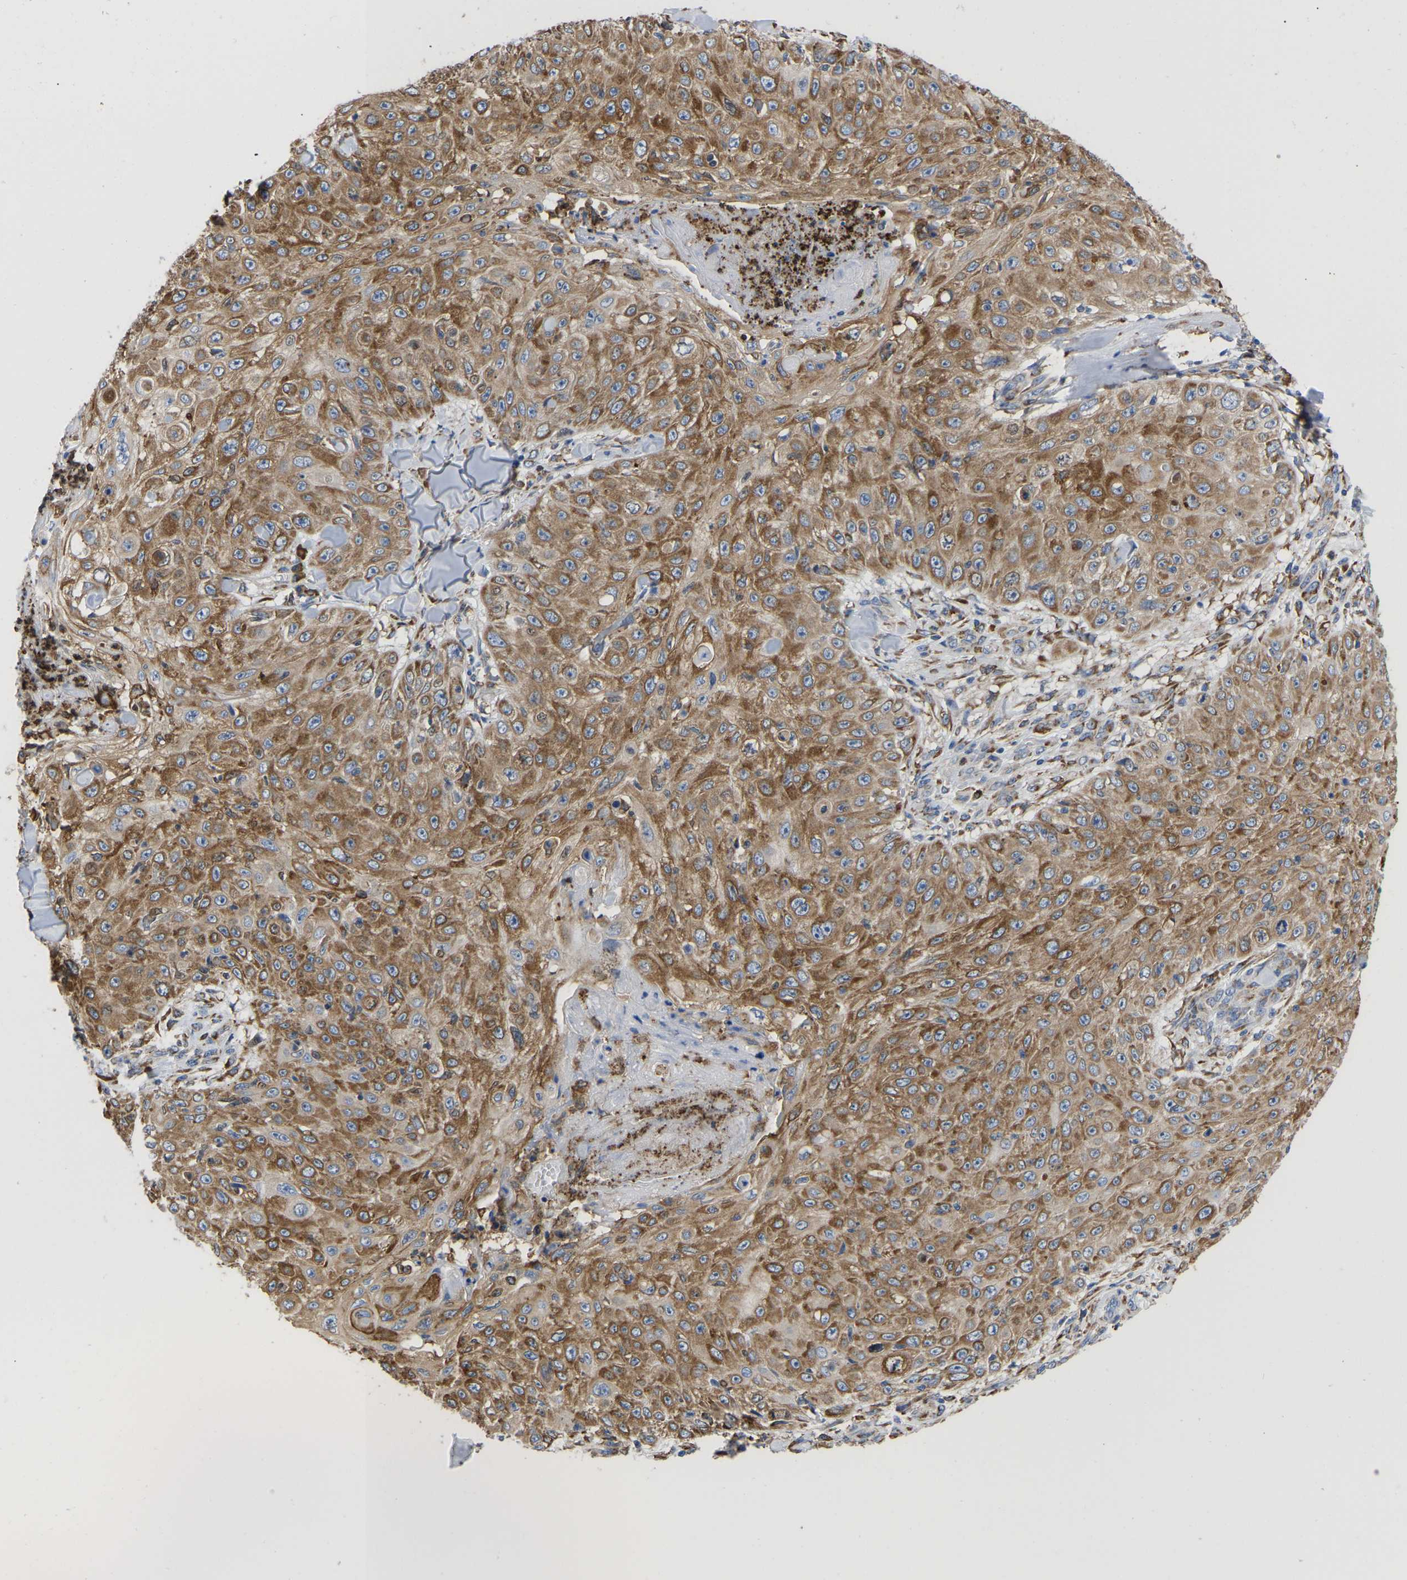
{"staining": {"intensity": "moderate", "quantity": "25%-75%", "location": "cytoplasmic/membranous"}, "tissue": "skin cancer", "cell_type": "Tumor cells", "image_type": "cancer", "snomed": [{"axis": "morphology", "description": "Squamous cell carcinoma, NOS"}, {"axis": "topography", "description": "Skin"}], "caption": "Immunohistochemical staining of skin cancer demonstrates medium levels of moderate cytoplasmic/membranous positivity in about 25%-75% of tumor cells.", "gene": "P4HB", "patient": {"sex": "male", "age": 86}}